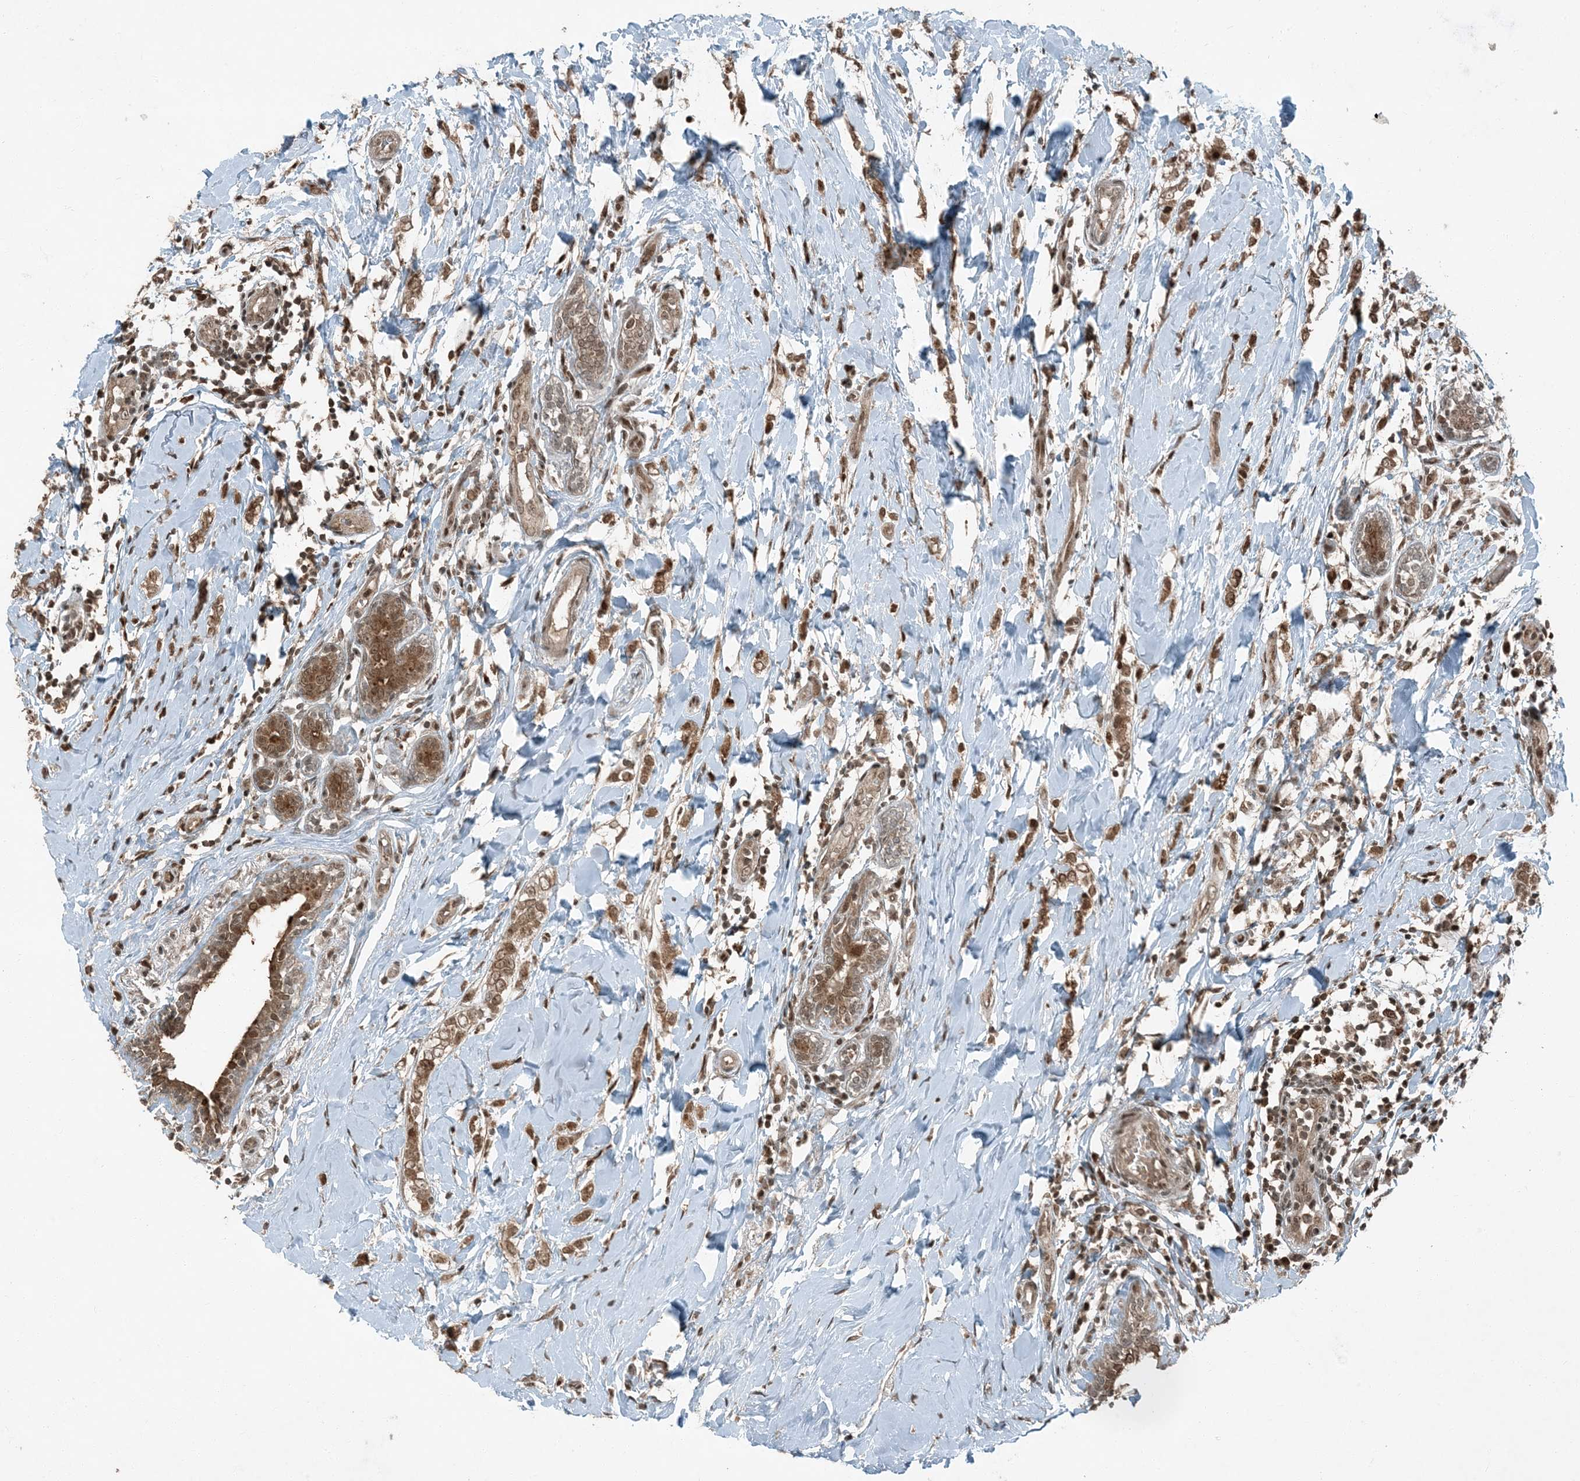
{"staining": {"intensity": "moderate", "quantity": ">75%", "location": "cytoplasmic/membranous,nuclear"}, "tissue": "breast cancer", "cell_type": "Tumor cells", "image_type": "cancer", "snomed": [{"axis": "morphology", "description": "Normal tissue, NOS"}, {"axis": "morphology", "description": "Lobular carcinoma"}, {"axis": "topography", "description": "Breast"}], "caption": "Protein analysis of breast lobular carcinoma tissue shows moderate cytoplasmic/membranous and nuclear staining in approximately >75% of tumor cells. The protein is stained brown, and the nuclei are stained in blue (DAB IHC with brightfield microscopy, high magnification).", "gene": "TRAPPC12", "patient": {"sex": "female", "age": 47}}